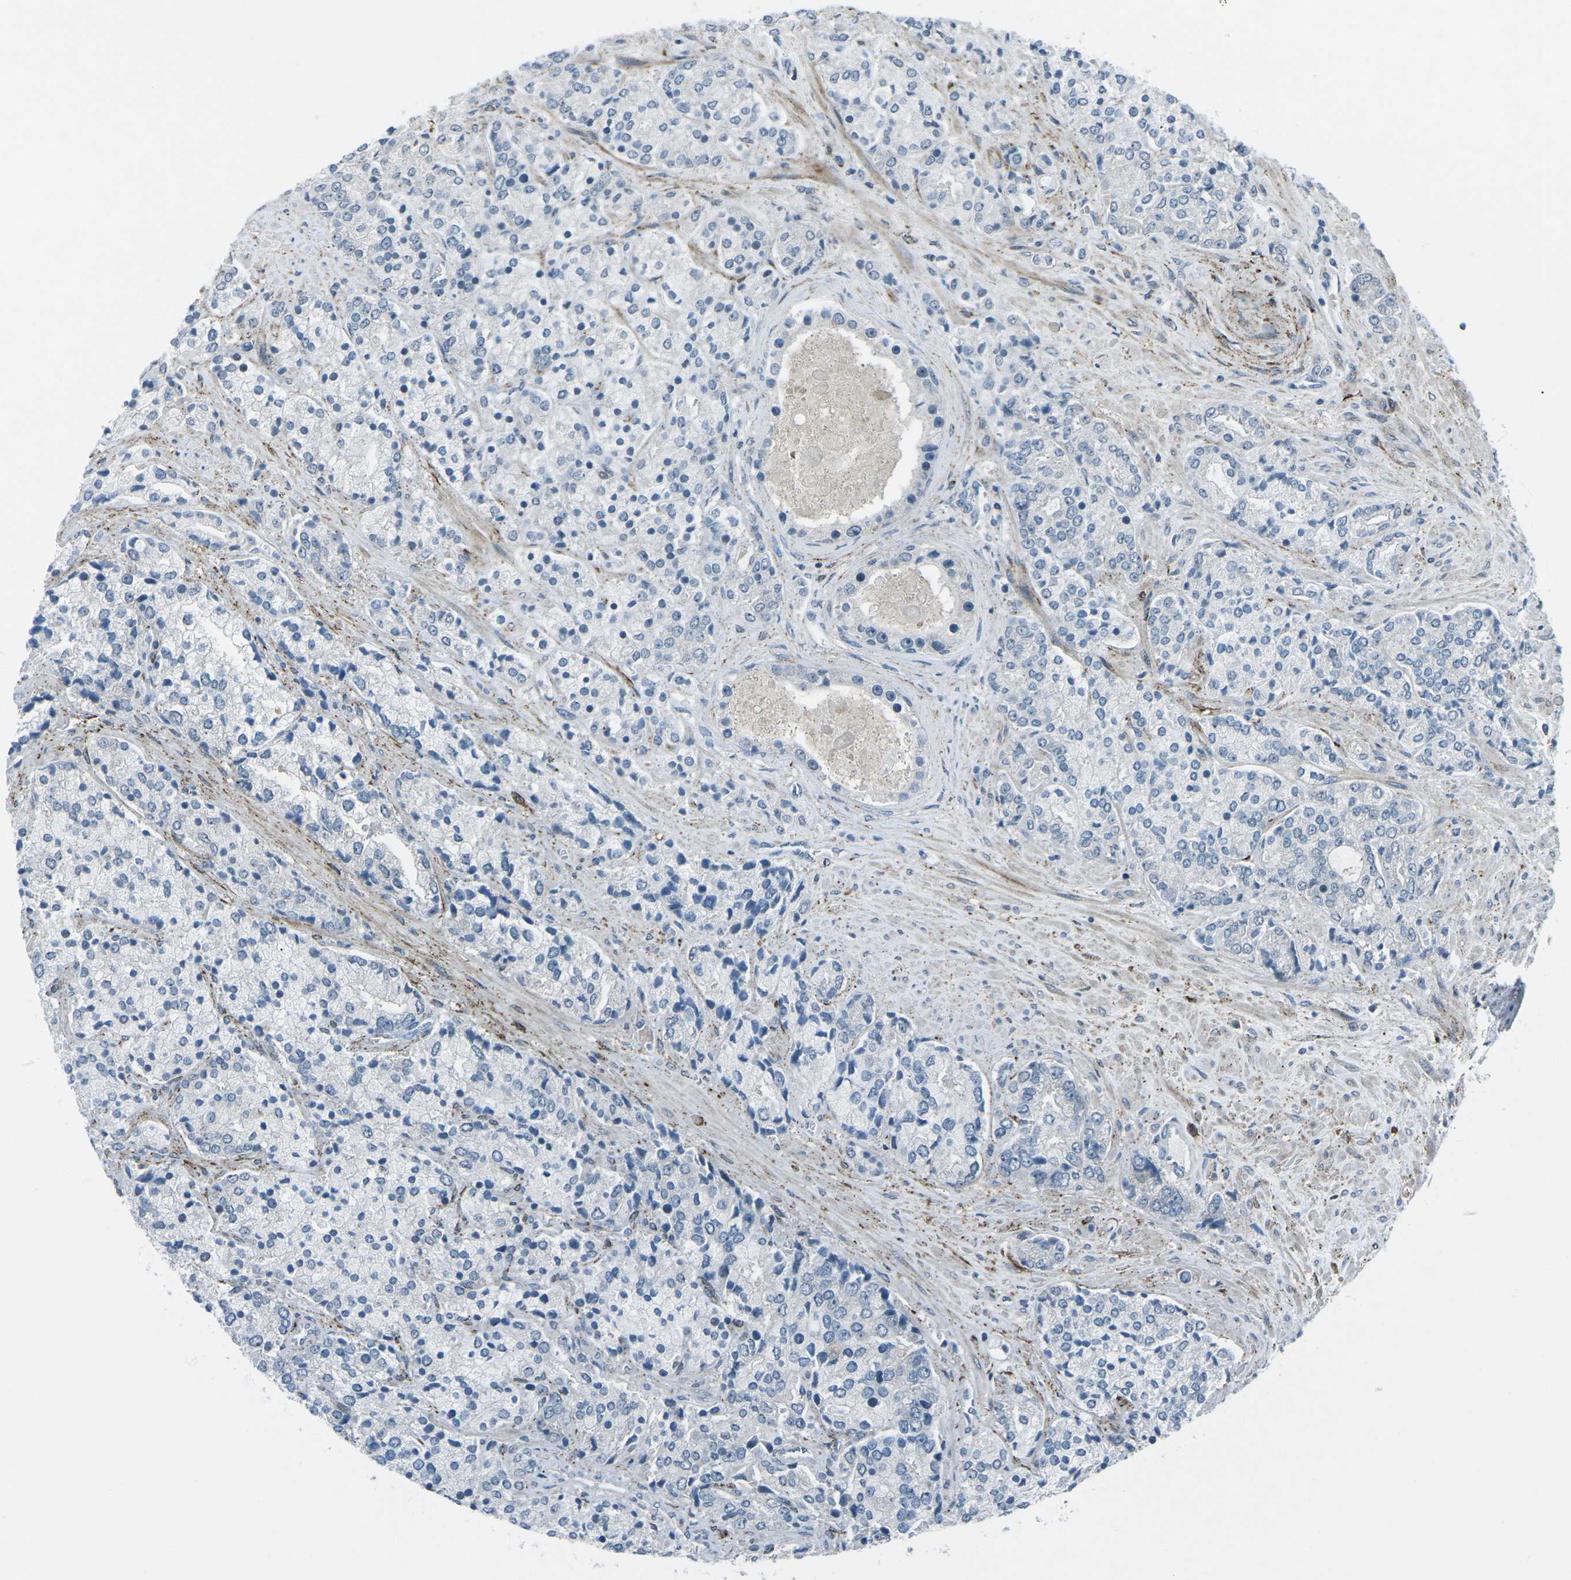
{"staining": {"intensity": "negative", "quantity": "none", "location": "none"}, "tissue": "prostate cancer", "cell_type": "Tumor cells", "image_type": "cancer", "snomed": [{"axis": "morphology", "description": "Adenocarcinoma, High grade"}, {"axis": "topography", "description": "Prostate"}], "caption": "Immunohistochemical staining of human prostate adenocarcinoma (high-grade) demonstrates no significant expression in tumor cells.", "gene": "PRKCA", "patient": {"sex": "male", "age": 71}}